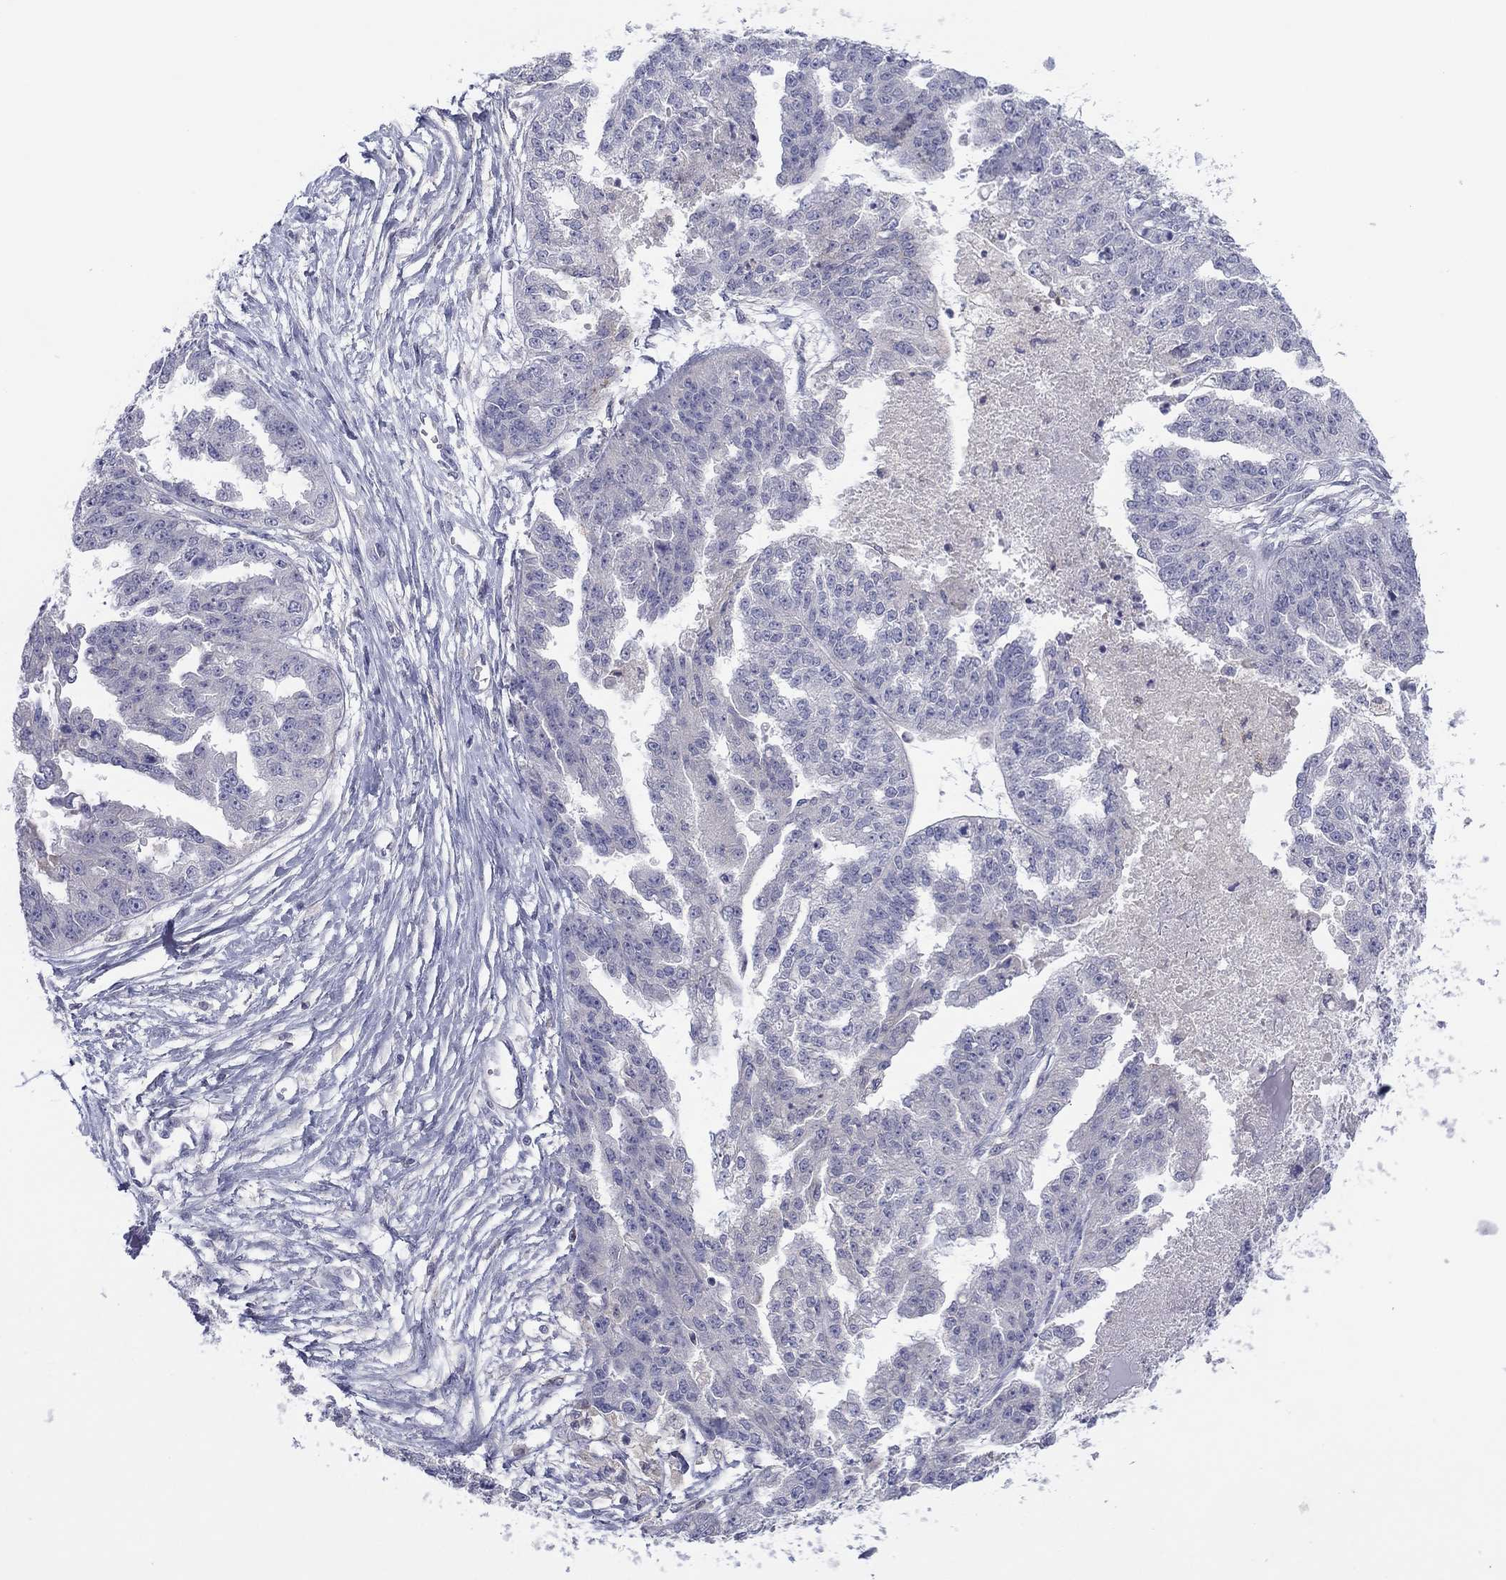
{"staining": {"intensity": "negative", "quantity": "none", "location": "none"}, "tissue": "ovarian cancer", "cell_type": "Tumor cells", "image_type": "cancer", "snomed": [{"axis": "morphology", "description": "Cystadenocarcinoma, serous, NOS"}, {"axis": "topography", "description": "Ovary"}], "caption": "The histopathology image displays no significant staining in tumor cells of ovarian cancer (serous cystadenocarcinoma).", "gene": "CYP2B6", "patient": {"sex": "female", "age": 58}}